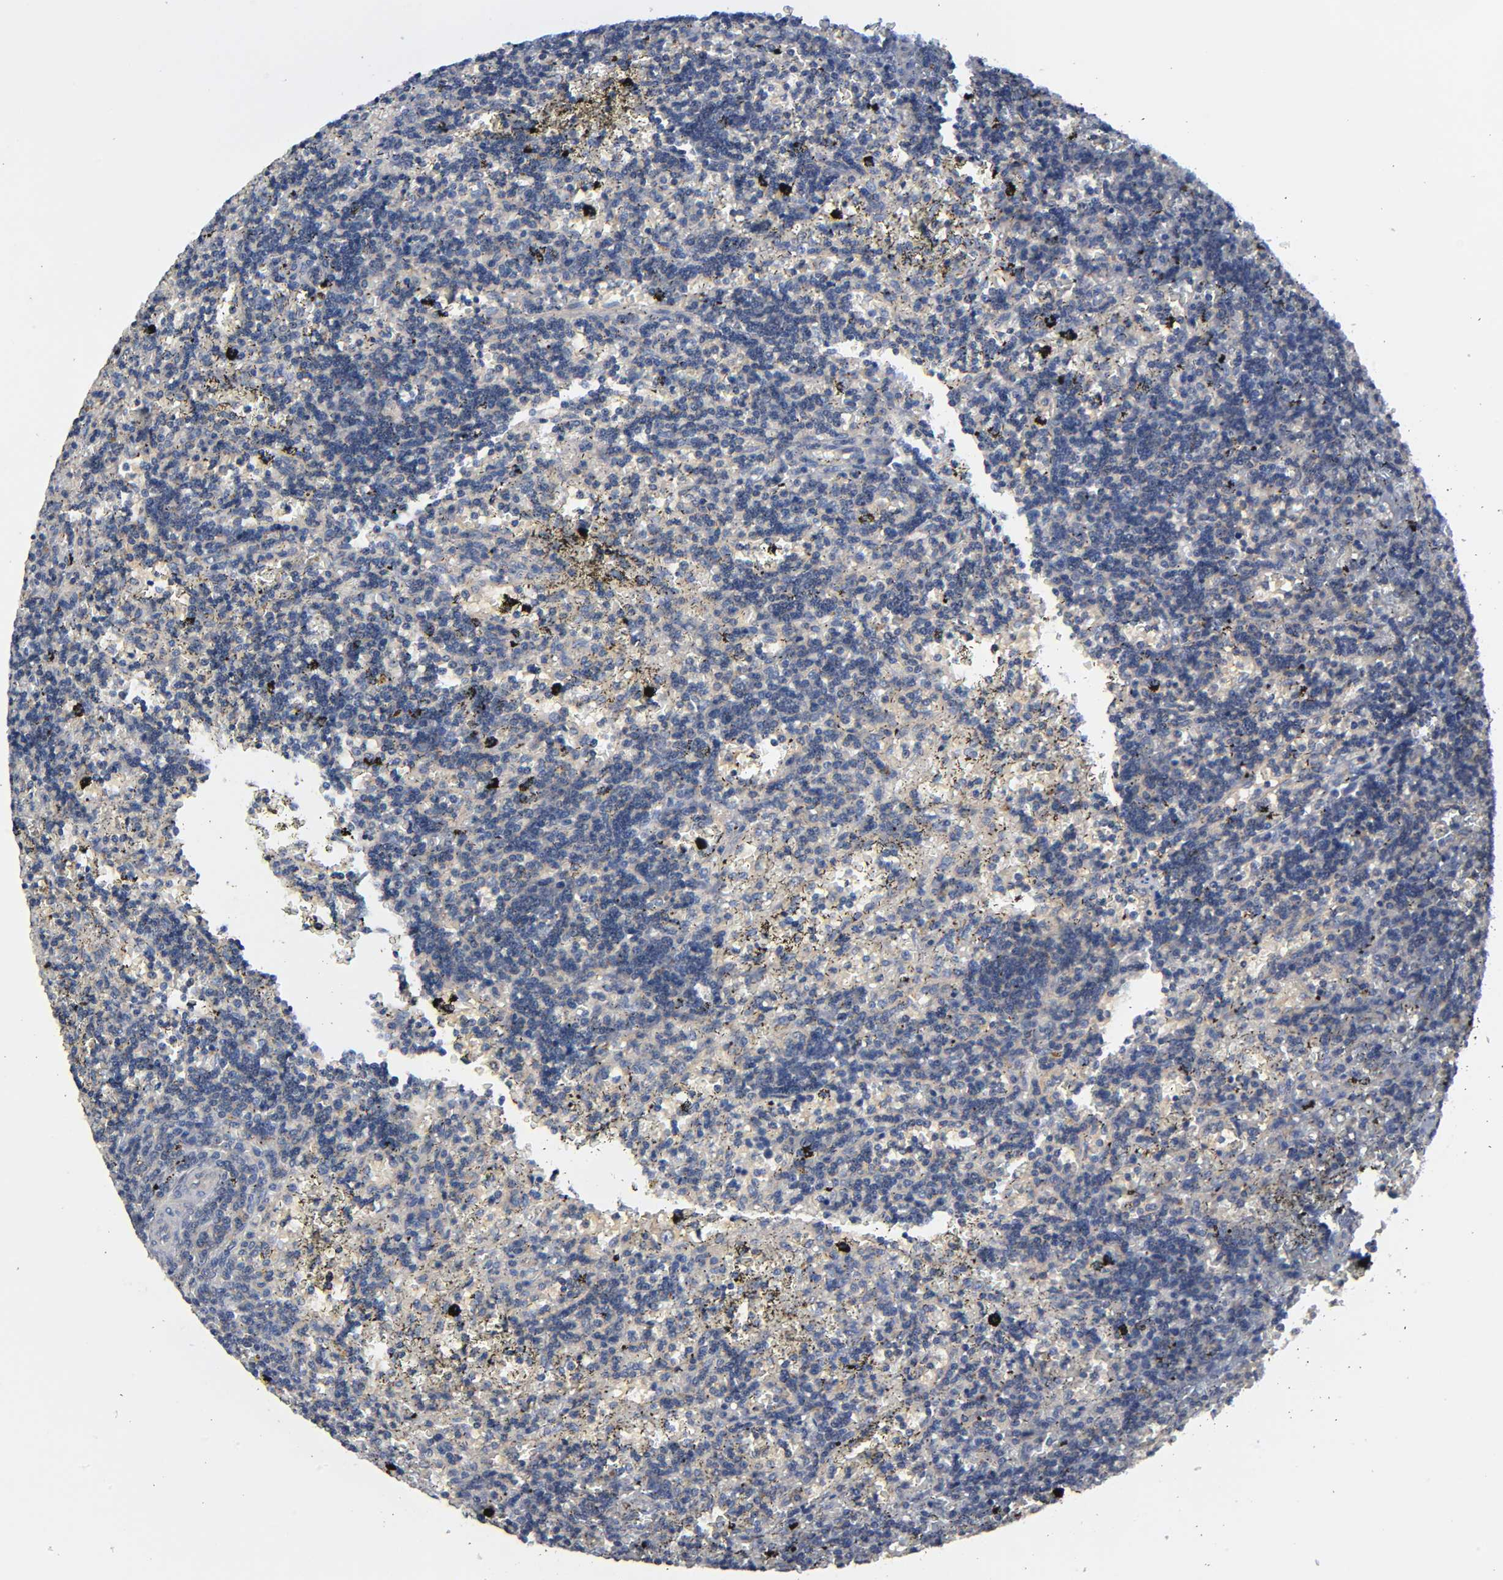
{"staining": {"intensity": "weak", "quantity": ">75%", "location": "cytoplasmic/membranous"}, "tissue": "lymphoma", "cell_type": "Tumor cells", "image_type": "cancer", "snomed": [{"axis": "morphology", "description": "Malignant lymphoma, non-Hodgkin's type, Low grade"}, {"axis": "topography", "description": "Spleen"}], "caption": "This photomicrograph exhibits immunohistochemistry (IHC) staining of human lymphoma, with low weak cytoplasmic/membranous expression in about >75% of tumor cells.", "gene": "HDAC6", "patient": {"sex": "male", "age": 60}}